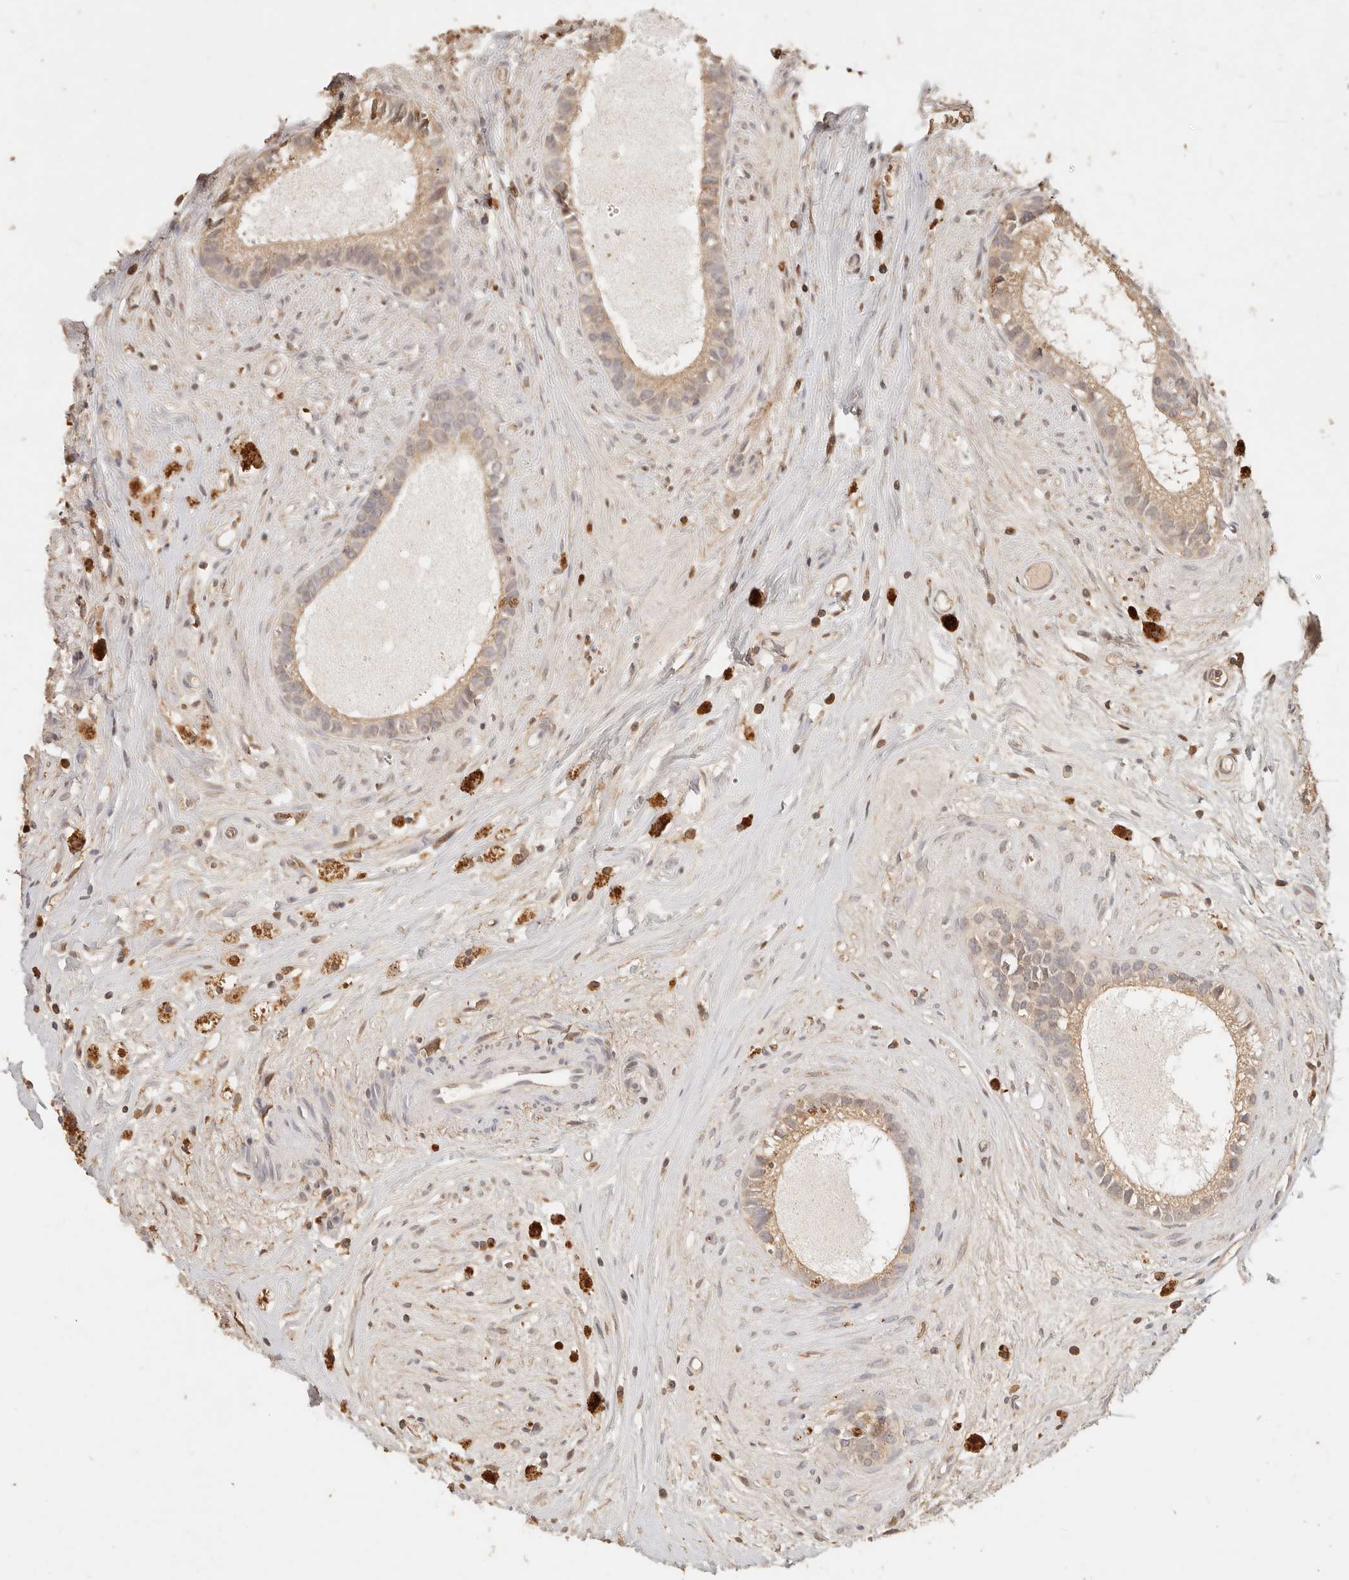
{"staining": {"intensity": "moderate", "quantity": ">75%", "location": "cytoplasmic/membranous,nuclear"}, "tissue": "epididymis", "cell_type": "Glandular cells", "image_type": "normal", "snomed": [{"axis": "morphology", "description": "Normal tissue, NOS"}, {"axis": "topography", "description": "Epididymis"}], "caption": "This image displays IHC staining of benign epididymis, with medium moderate cytoplasmic/membranous,nuclear staining in approximately >75% of glandular cells.", "gene": "INTS11", "patient": {"sex": "male", "age": 80}}